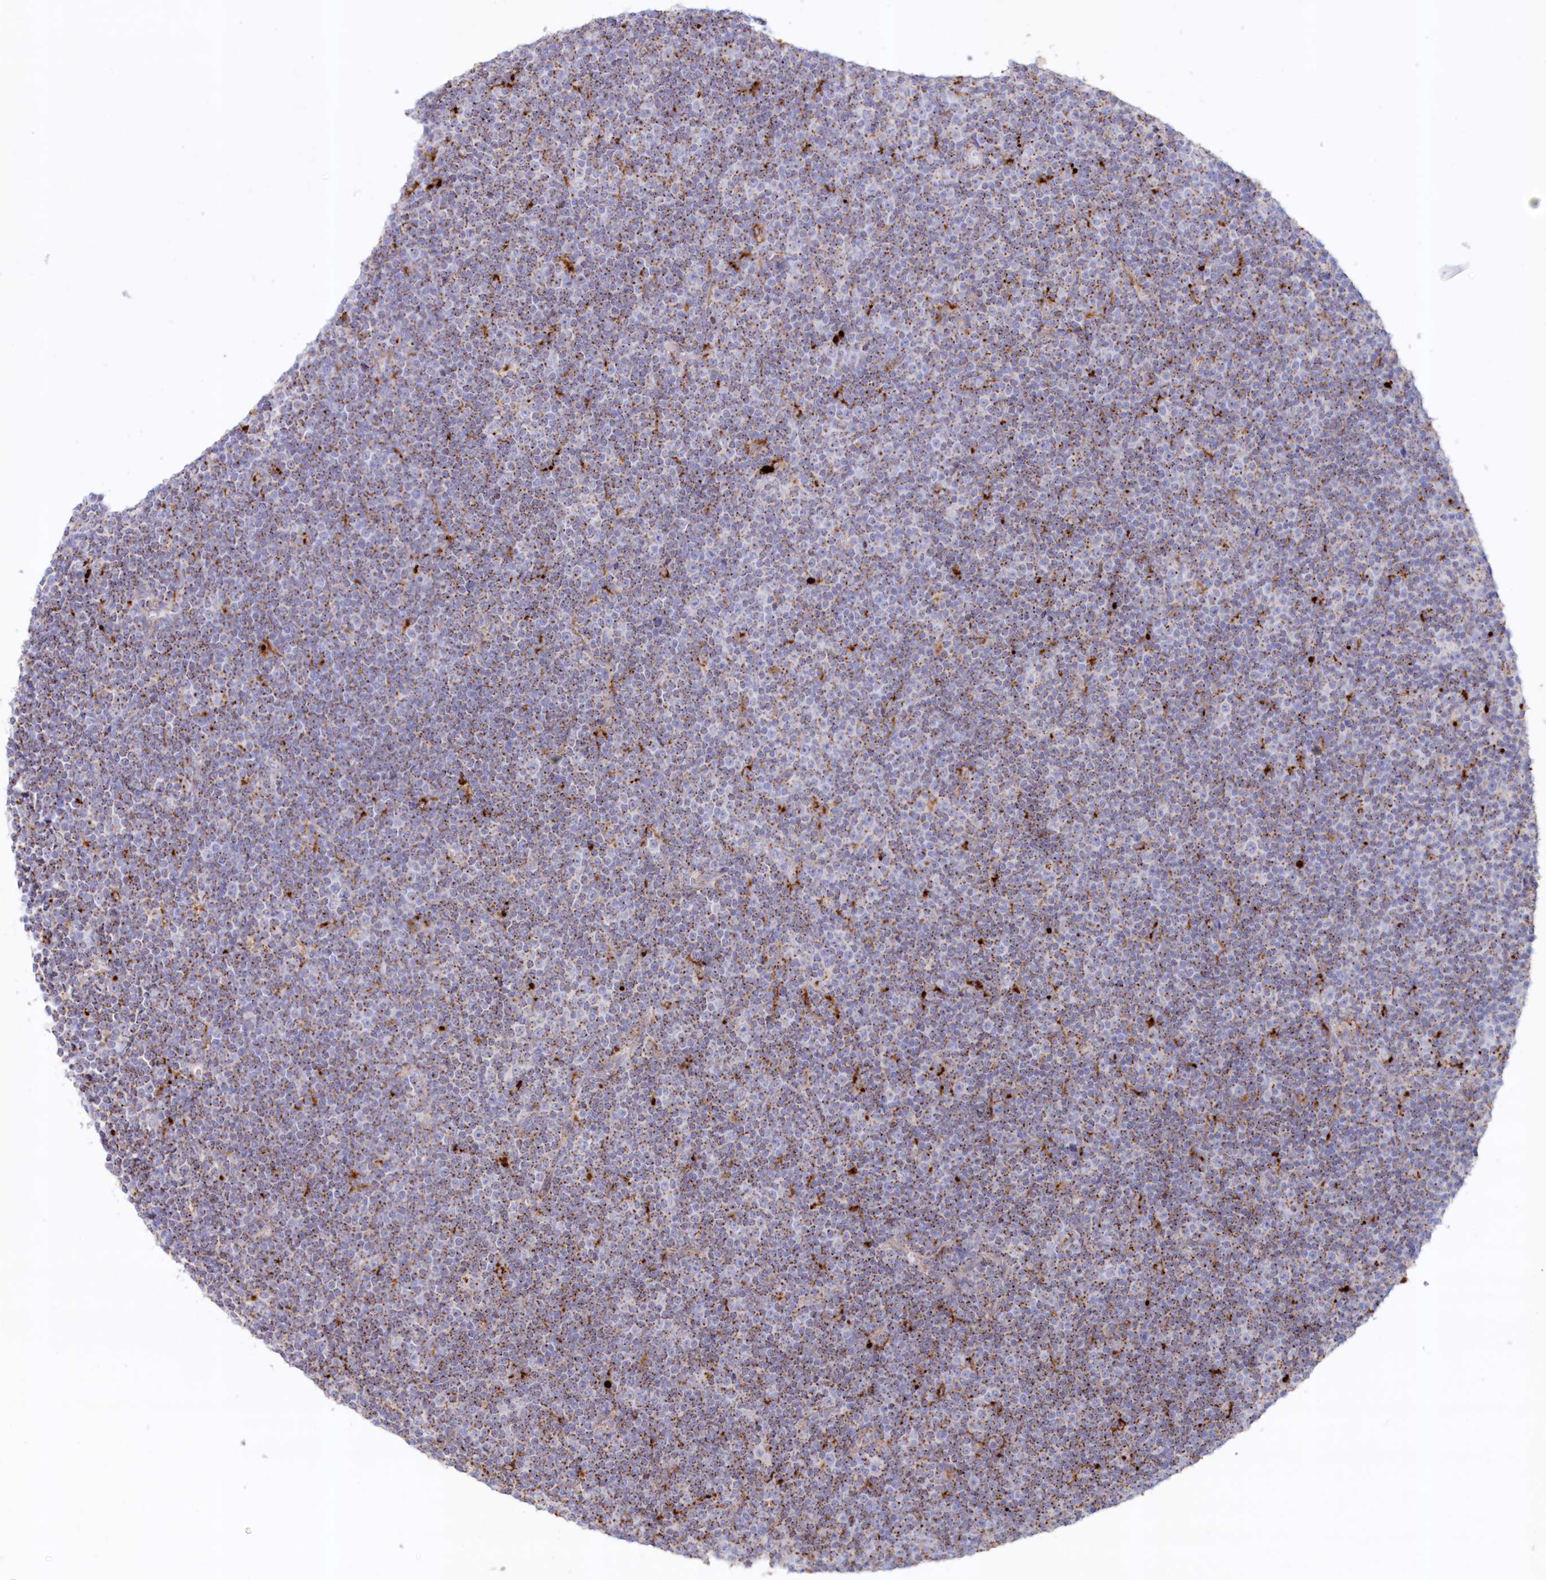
{"staining": {"intensity": "moderate", "quantity": "25%-75%", "location": "cytoplasmic/membranous"}, "tissue": "lymphoma", "cell_type": "Tumor cells", "image_type": "cancer", "snomed": [{"axis": "morphology", "description": "Malignant lymphoma, non-Hodgkin's type, Low grade"}, {"axis": "topography", "description": "Lymph node"}], "caption": "An image of human lymphoma stained for a protein reveals moderate cytoplasmic/membranous brown staining in tumor cells. The protein of interest is shown in brown color, while the nuclei are stained blue.", "gene": "TPP1", "patient": {"sex": "female", "age": 67}}